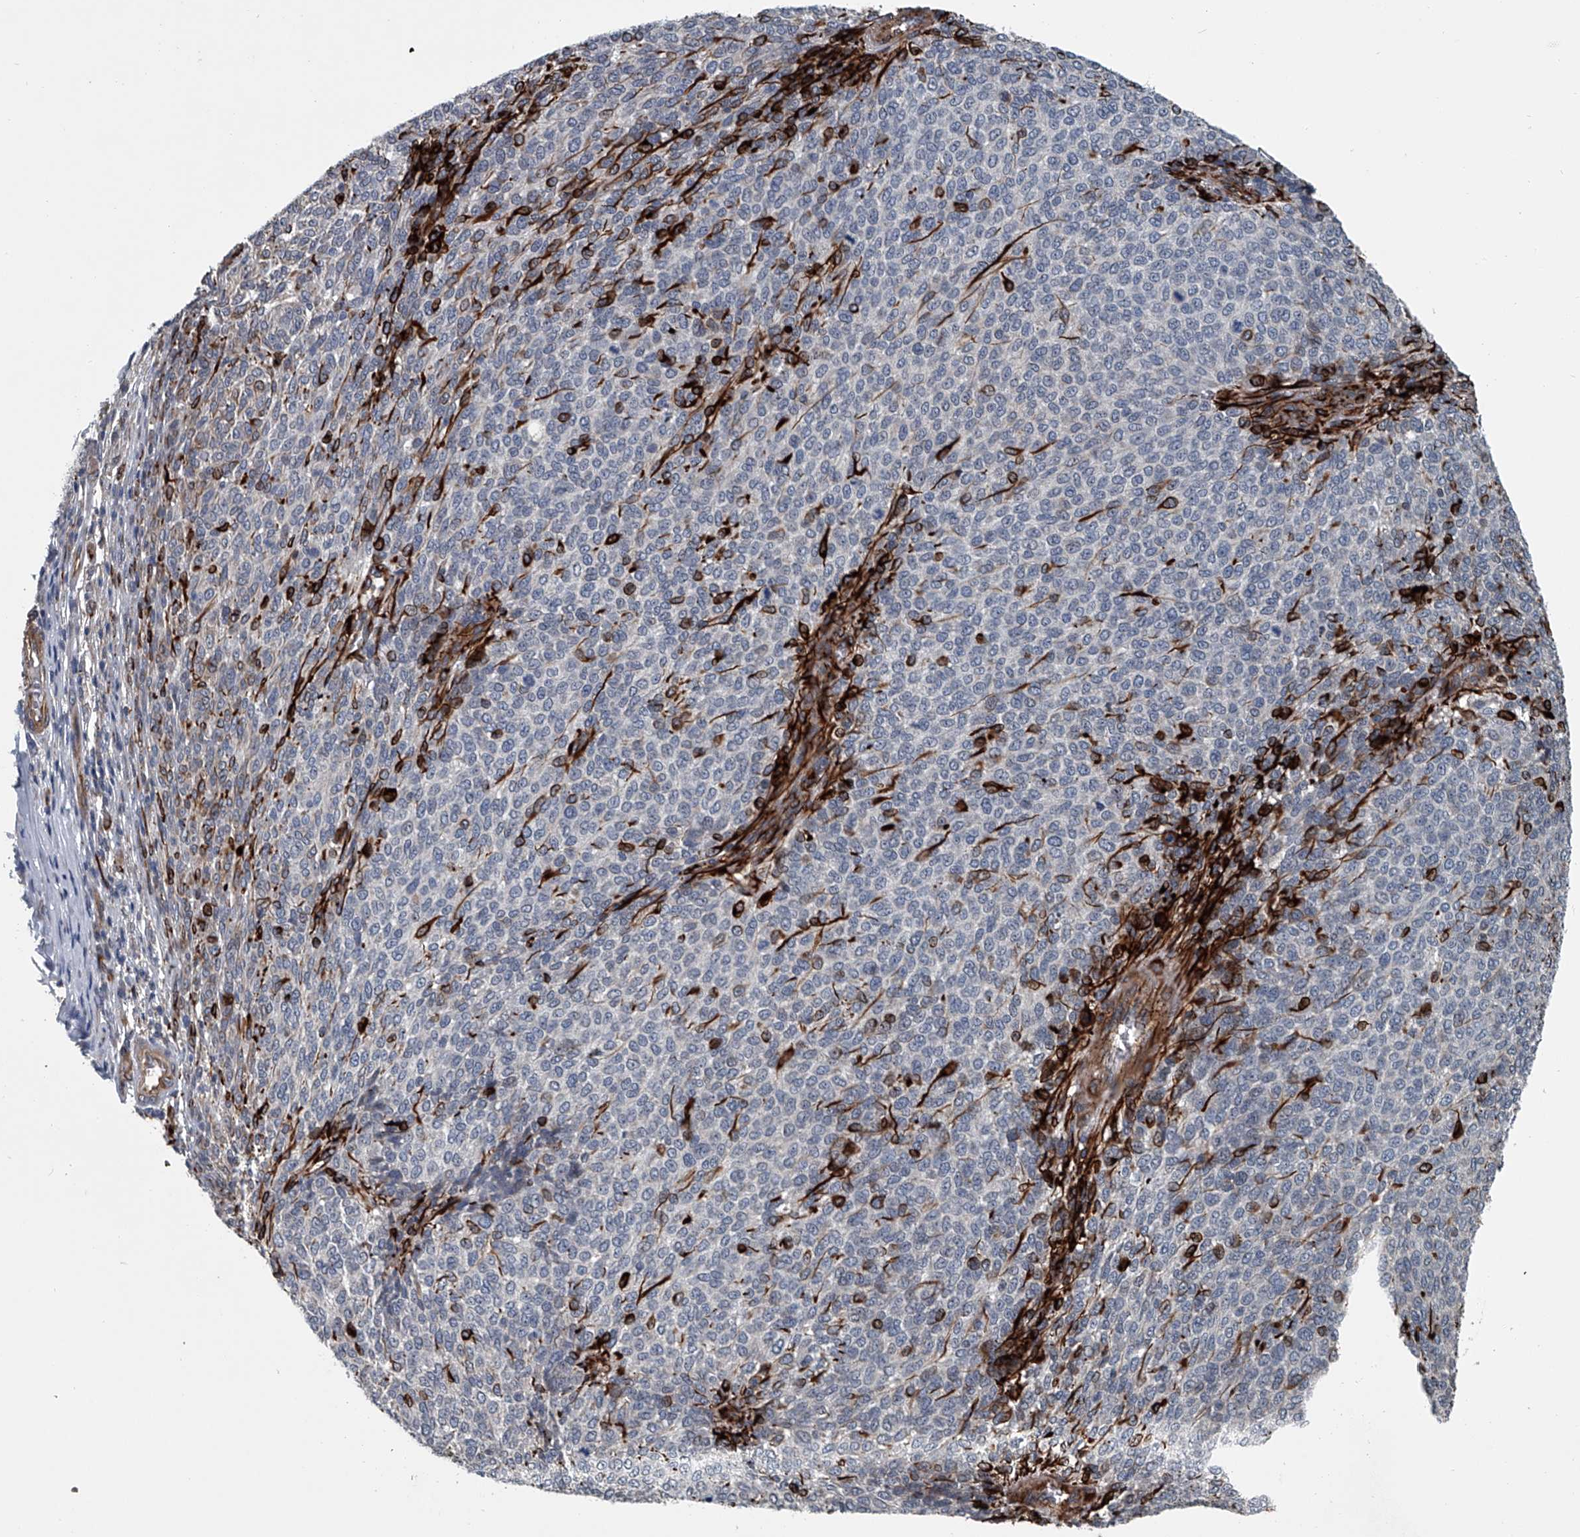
{"staining": {"intensity": "negative", "quantity": "none", "location": "none"}, "tissue": "melanoma", "cell_type": "Tumor cells", "image_type": "cancer", "snomed": [{"axis": "morphology", "description": "Malignant melanoma, NOS"}, {"axis": "topography", "description": "Skin"}], "caption": "The image demonstrates no significant expression in tumor cells of malignant melanoma. (DAB (3,3'-diaminobenzidine) IHC visualized using brightfield microscopy, high magnification).", "gene": "LDLRAD2", "patient": {"sex": "male", "age": 49}}